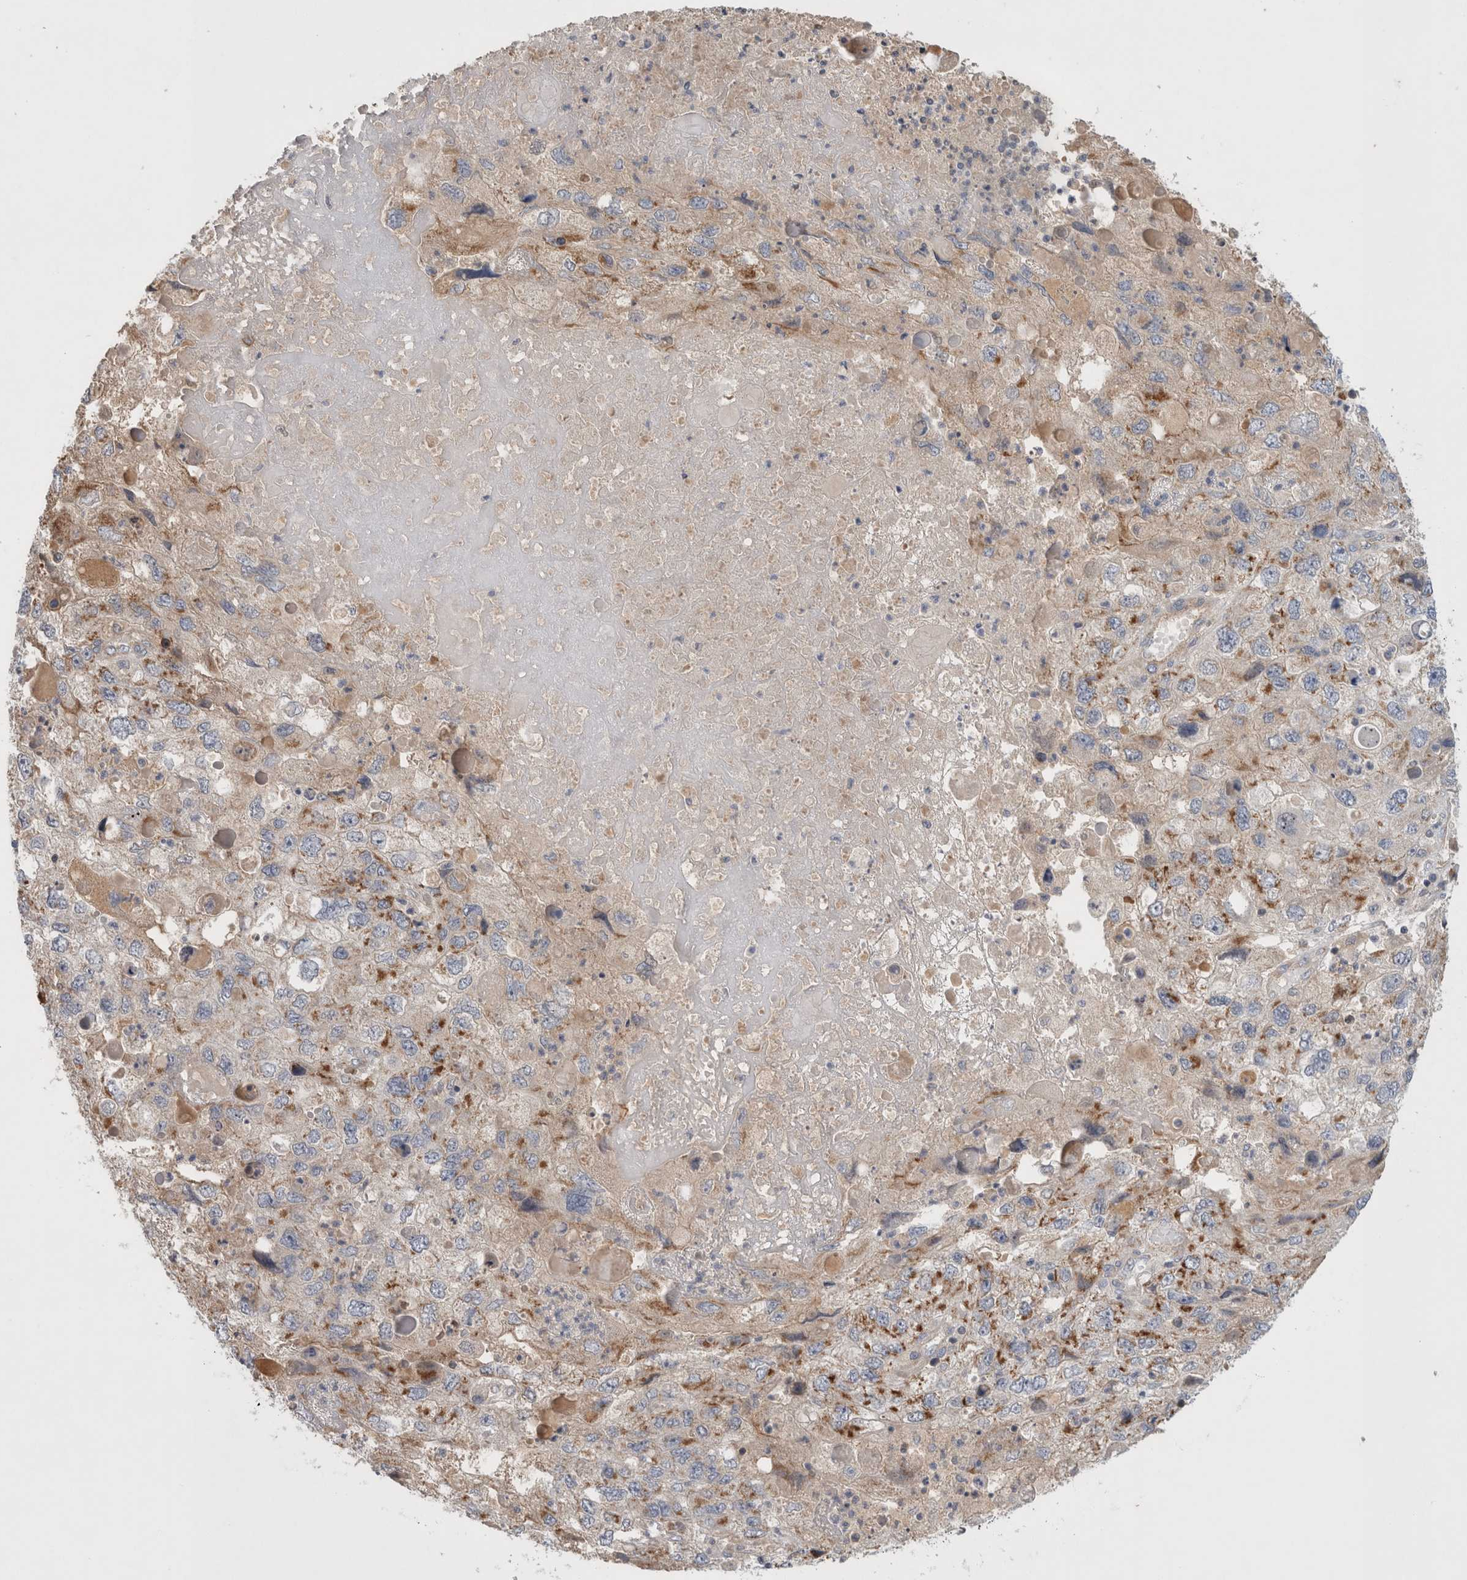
{"staining": {"intensity": "moderate", "quantity": "25%-75%", "location": "cytoplasmic/membranous"}, "tissue": "endometrial cancer", "cell_type": "Tumor cells", "image_type": "cancer", "snomed": [{"axis": "morphology", "description": "Adenocarcinoma, NOS"}, {"axis": "topography", "description": "Endometrium"}], "caption": "DAB immunohistochemical staining of endometrial adenocarcinoma reveals moderate cytoplasmic/membranous protein expression in about 25%-75% of tumor cells.", "gene": "MRPS28", "patient": {"sex": "female", "age": 49}}